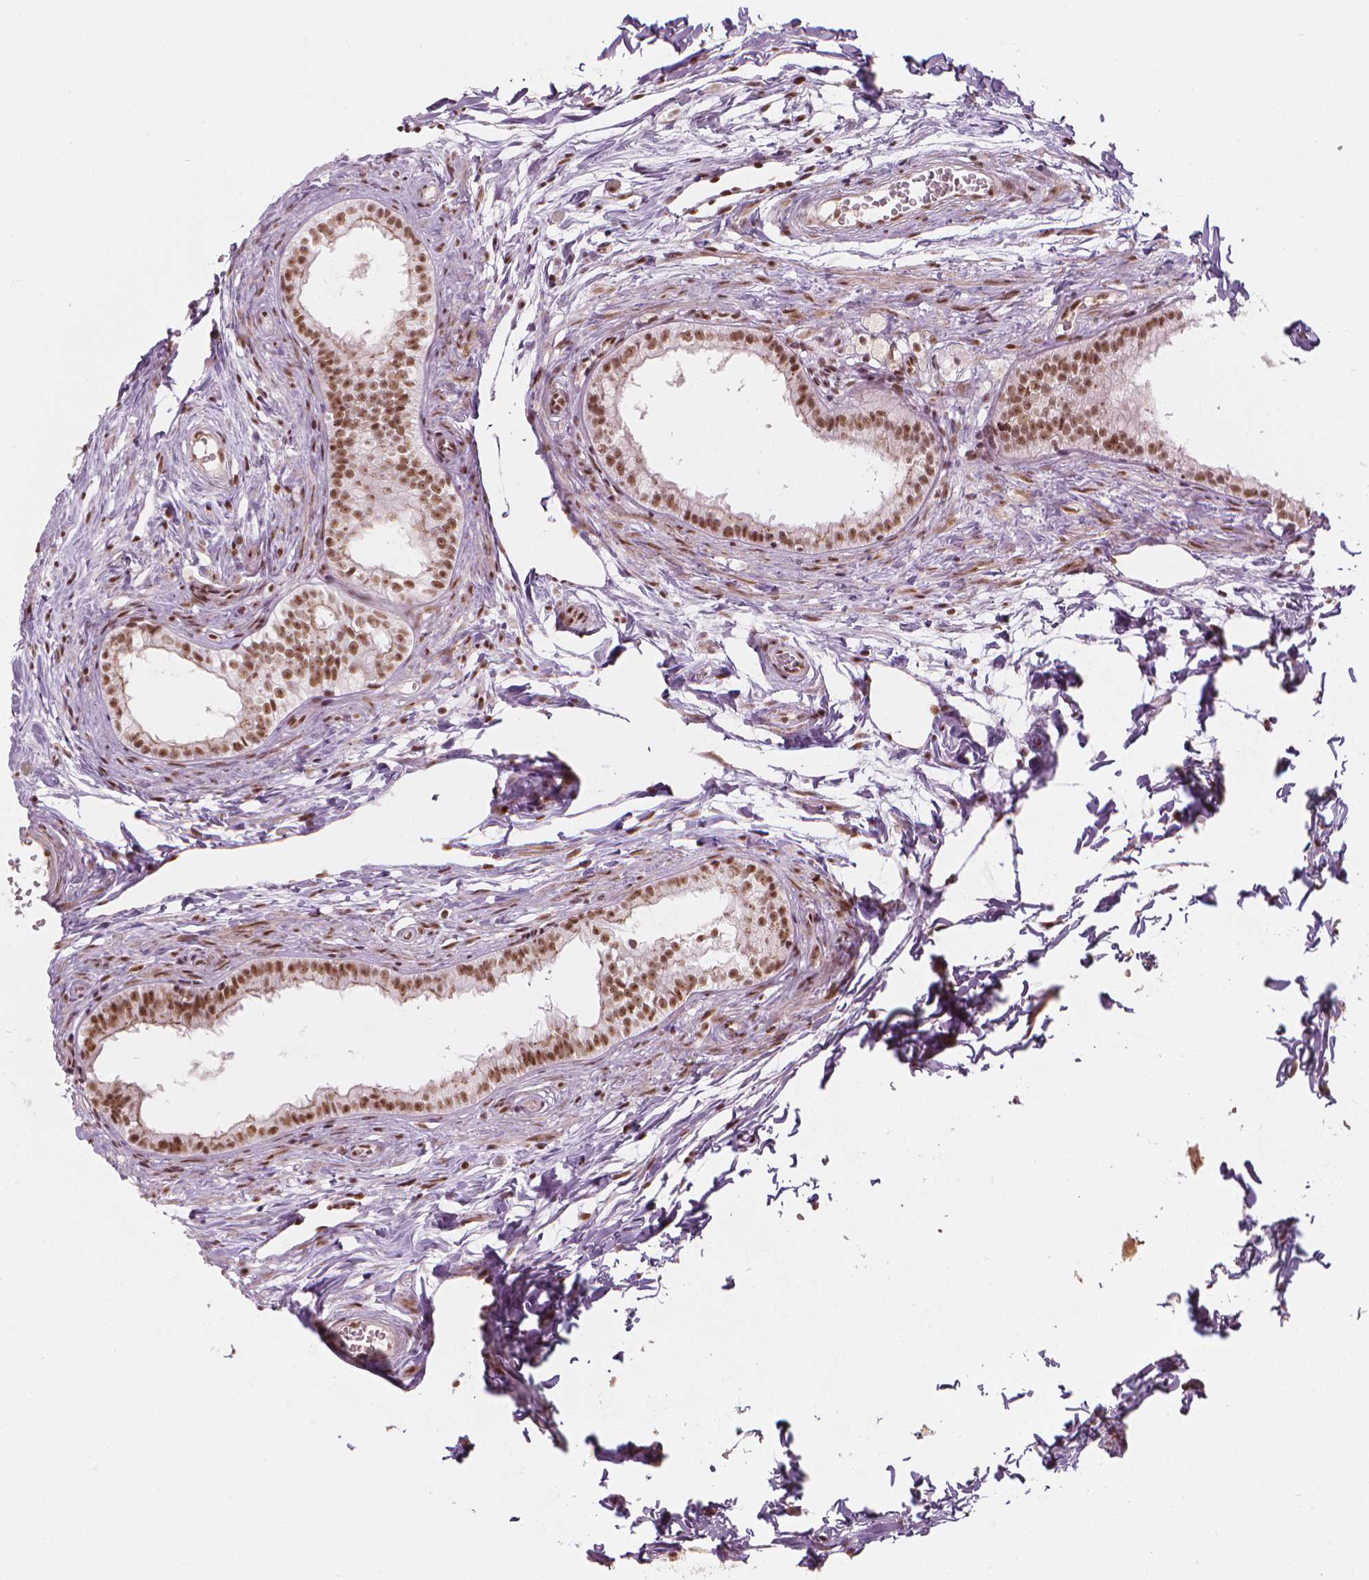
{"staining": {"intensity": "moderate", "quantity": ">75%", "location": "nuclear"}, "tissue": "epididymis", "cell_type": "Glandular cells", "image_type": "normal", "snomed": [{"axis": "morphology", "description": "Normal tissue, NOS"}, {"axis": "topography", "description": "Epididymis"}], "caption": "High-power microscopy captured an IHC photomicrograph of unremarkable epididymis, revealing moderate nuclear staining in about >75% of glandular cells. (Stains: DAB in brown, nuclei in blue, Microscopy: brightfield microscopy at high magnification).", "gene": "ELF2", "patient": {"sex": "male", "age": 45}}